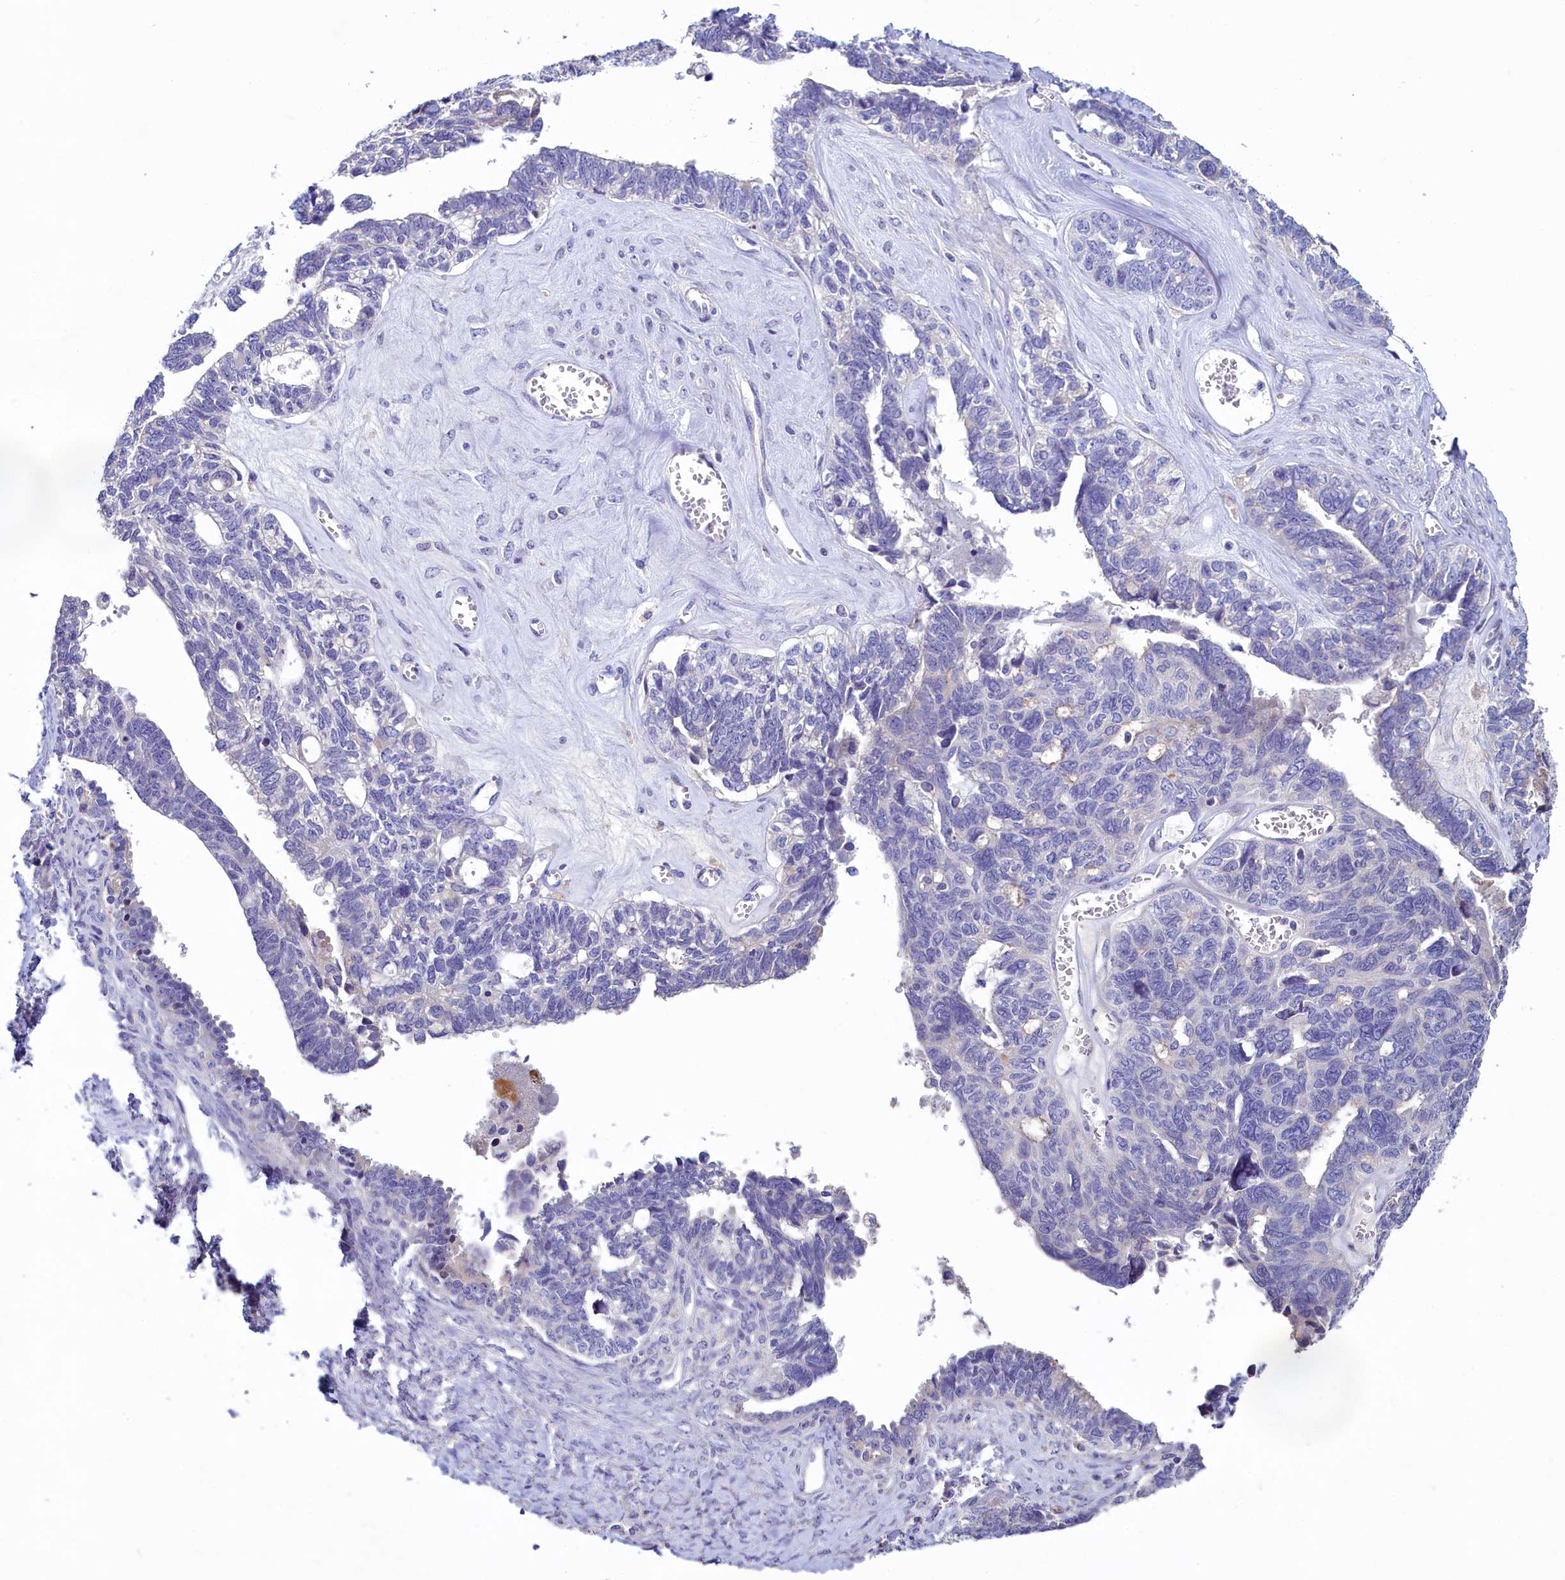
{"staining": {"intensity": "negative", "quantity": "none", "location": "none"}, "tissue": "ovarian cancer", "cell_type": "Tumor cells", "image_type": "cancer", "snomed": [{"axis": "morphology", "description": "Cystadenocarcinoma, serous, NOS"}, {"axis": "topography", "description": "Ovary"}], "caption": "An immunohistochemistry micrograph of ovarian cancer (serous cystadenocarcinoma) is shown. There is no staining in tumor cells of ovarian cancer (serous cystadenocarcinoma).", "gene": "KRBOX5", "patient": {"sex": "female", "age": 79}}